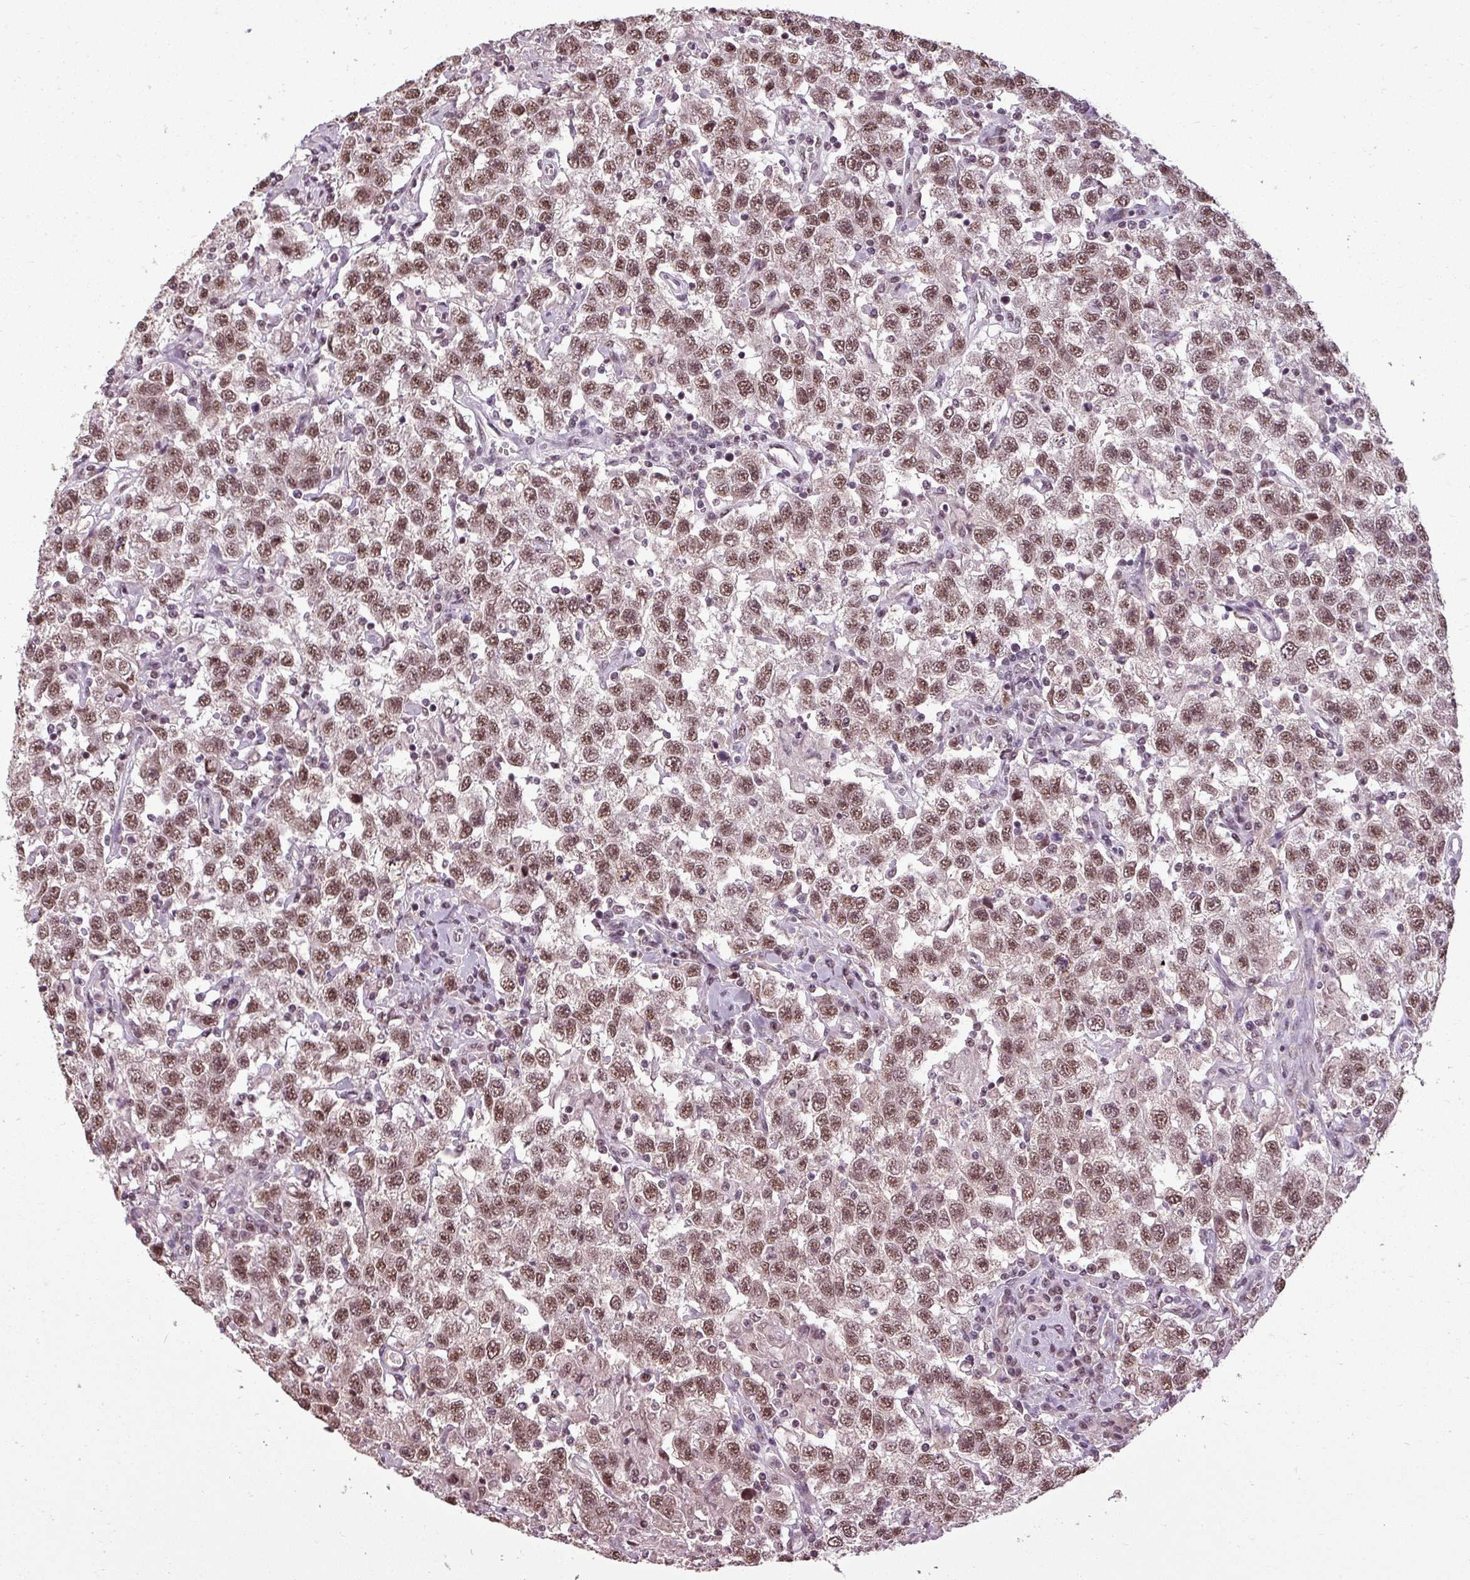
{"staining": {"intensity": "moderate", "quantity": ">75%", "location": "nuclear"}, "tissue": "testis cancer", "cell_type": "Tumor cells", "image_type": "cancer", "snomed": [{"axis": "morphology", "description": "Seminoma, NOS"}, {"axis": "topography", "description": "Testis"}], "caption": "Immunohistochemical staining of seminoma (testis) exhibits moderate nuclear protein expression in approximately >75% of tumor cells. (DAB IHC, brown staining for protein, blue staining for nuclei).", "gene": "BCAS3", "patient": {"sex": "male", "age": 41}}